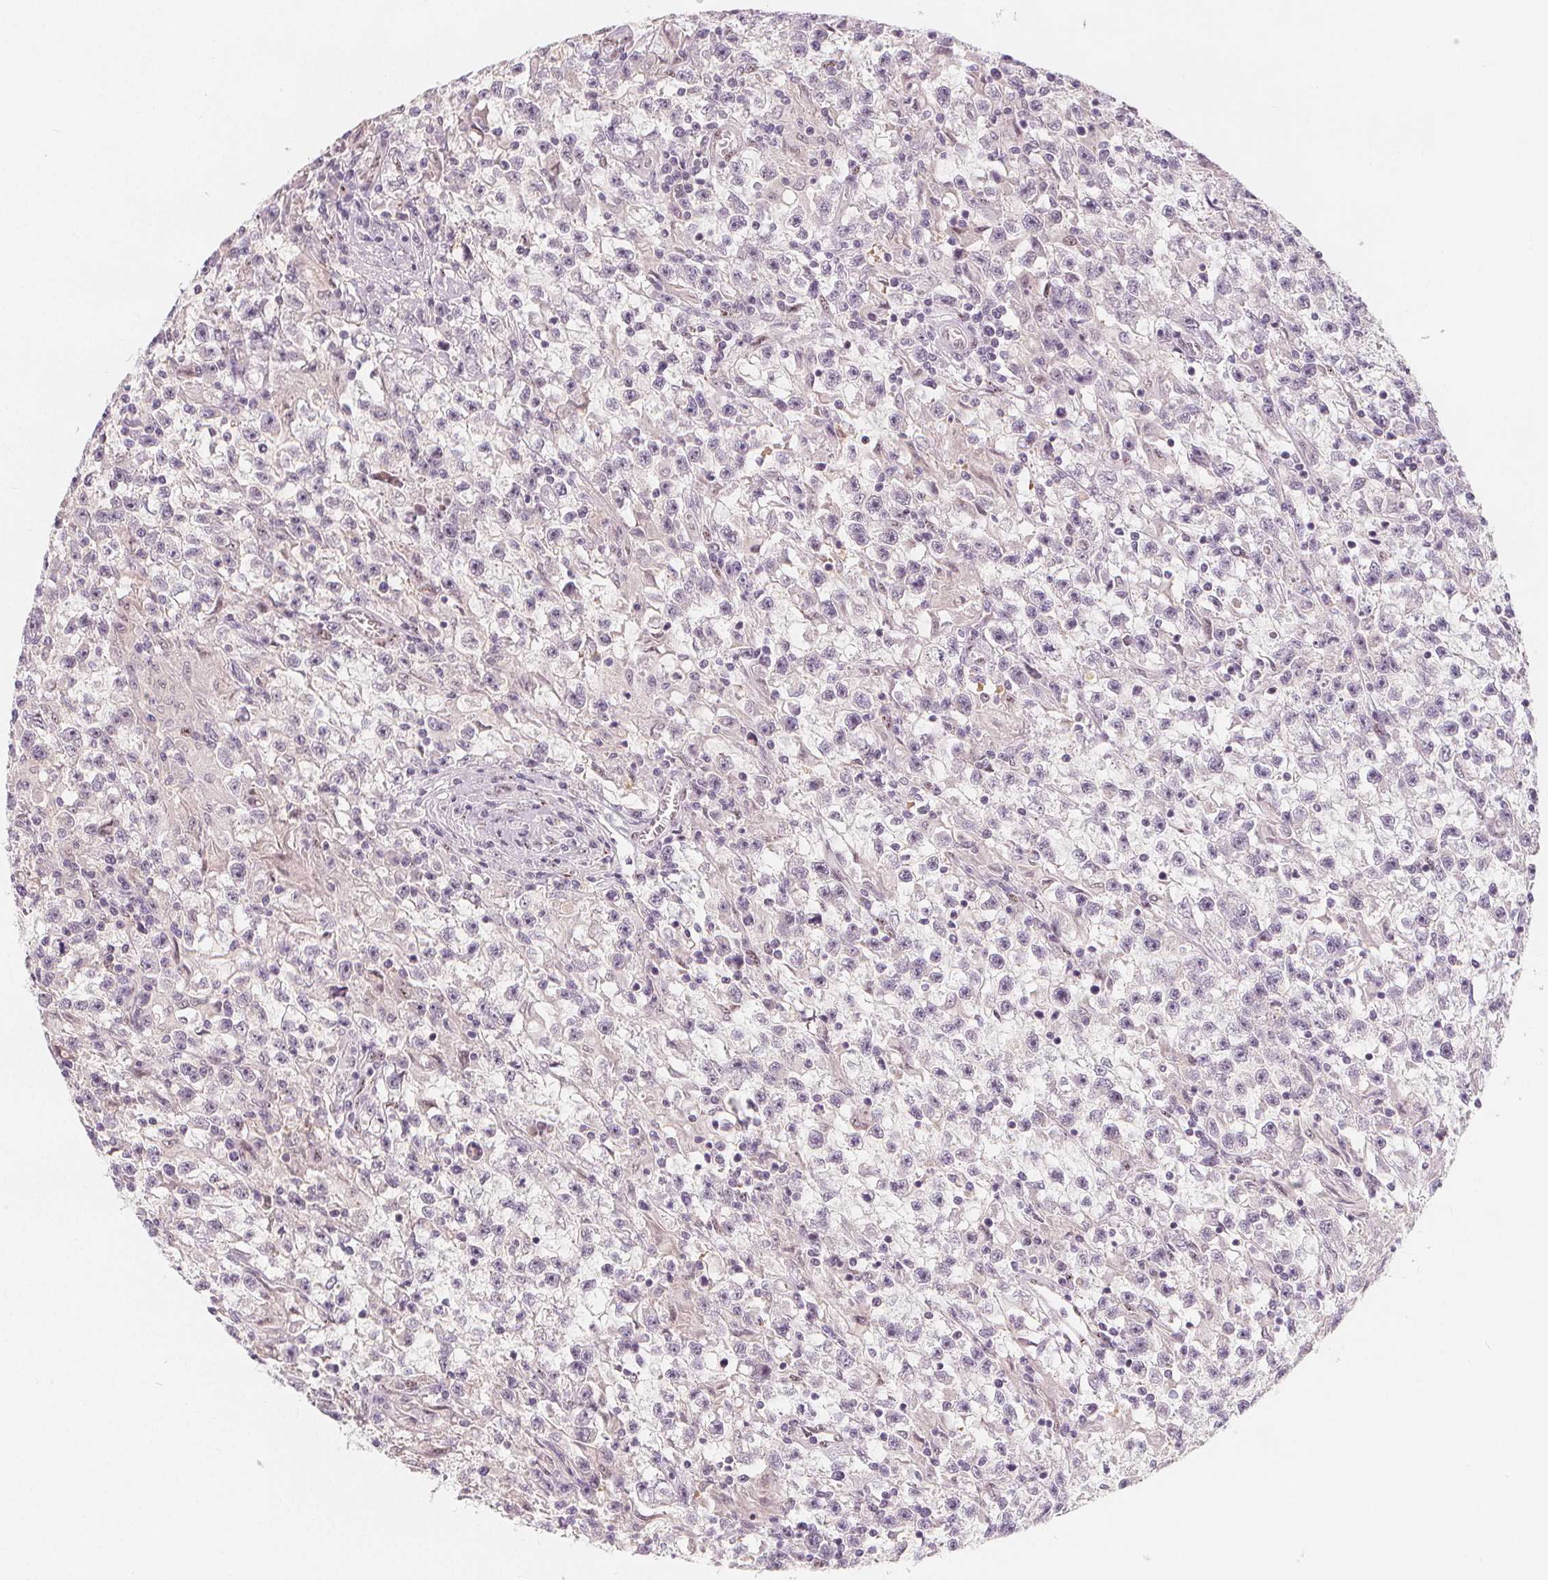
{"staining": {"intensity": "negative", "quantity": "none", "location": "none"}, "tissue": "testis cancer", "cell_type": "Tumor cells", "image_type": "cancer", "snomed": [{"axis": "morphology", "description": "Seminoma, NOS"}, {"axis": "topography", "description": "Testis"}], "caption": "Tumor cells show no significant protein positivity in seminoma (testis).", "gene": "DRC3", "patient": {"sex": "male", "age": 31}}